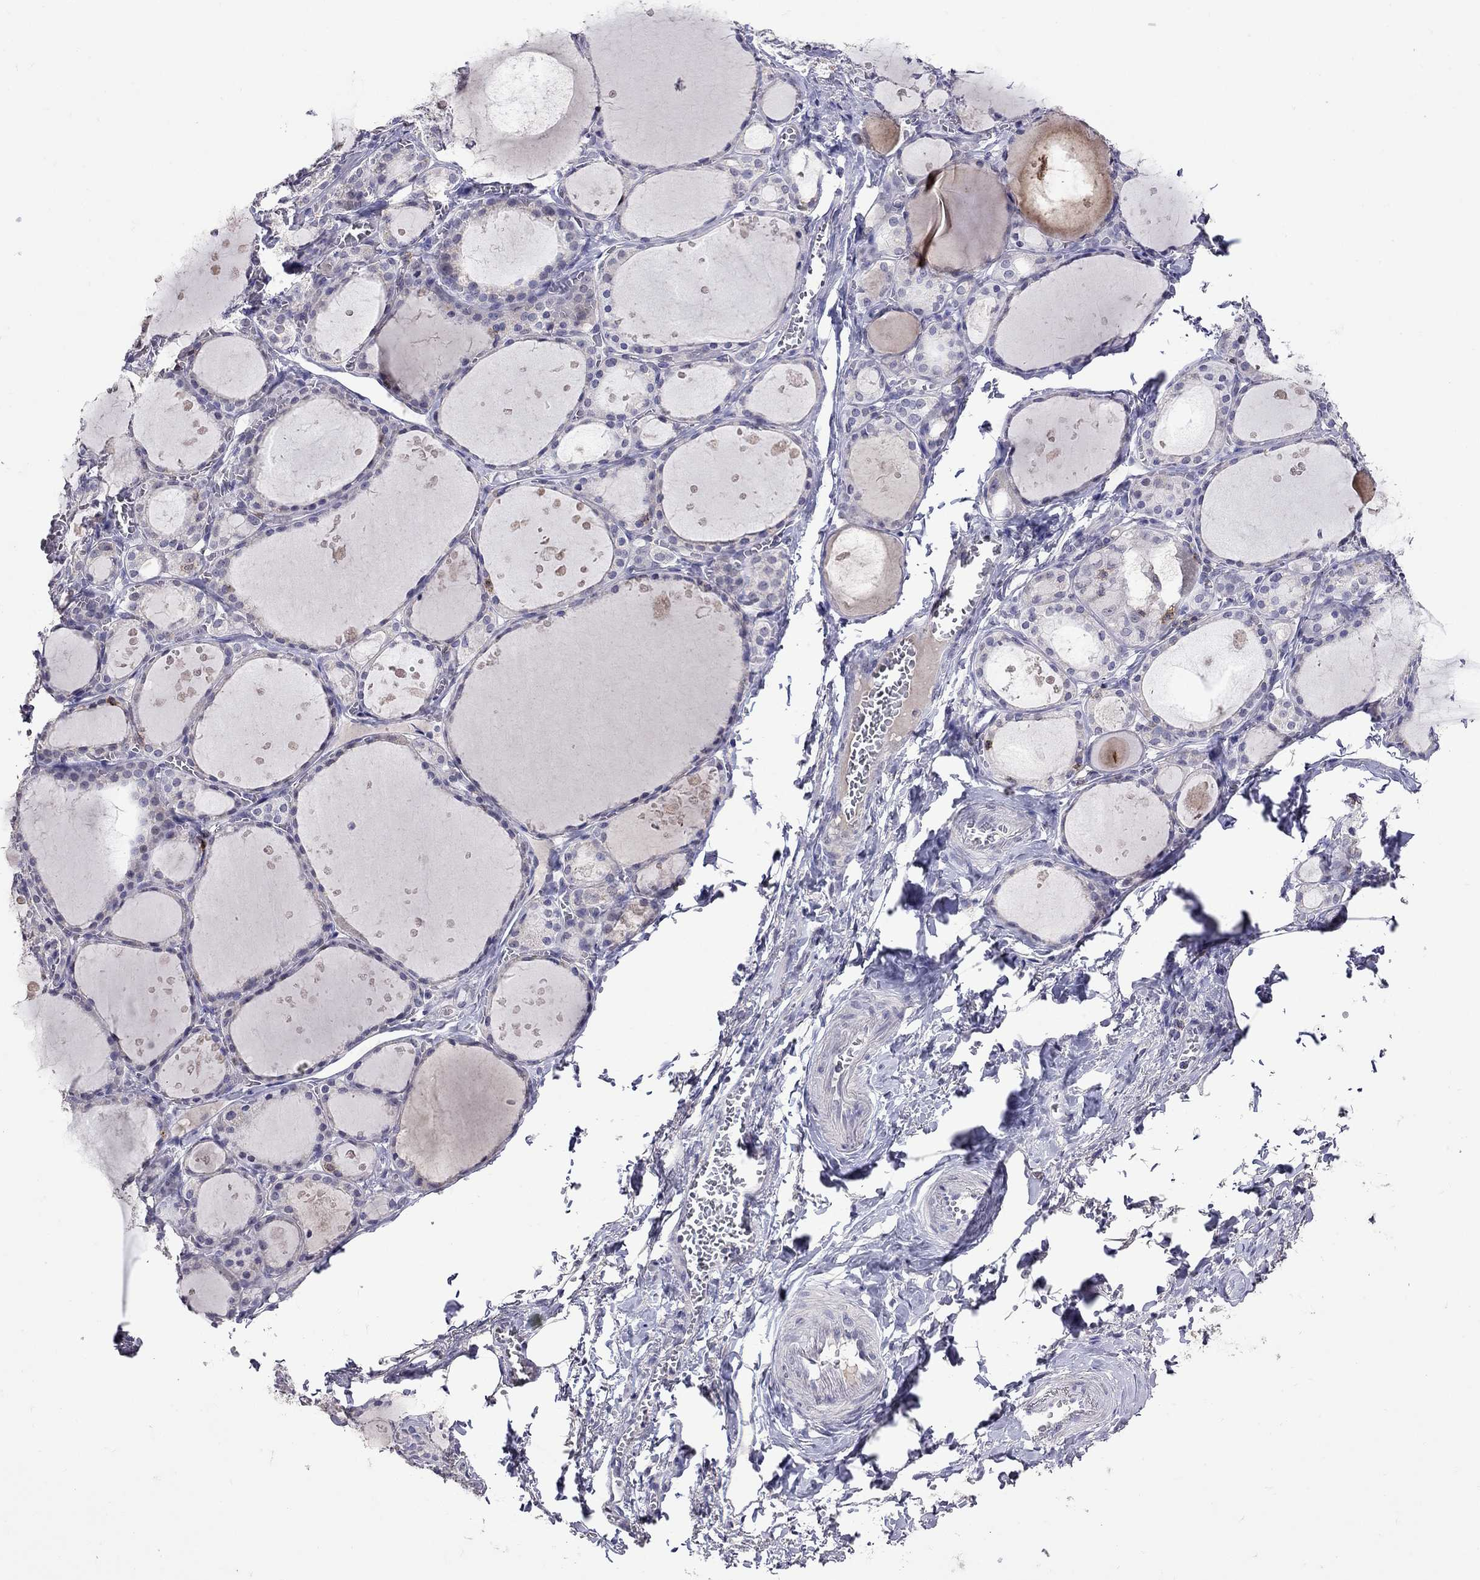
{"staining": {"intensity": "negative", "quantity": "none", "location": "none"}, "tissue": "thyroid gland", "cell_type": "Glandular cells", "image_type": "normal", "snomed": [{"axis": "morphology", "description": "Normal tissue, NOS"}, {"axis": "topography", "description": "Thyroid gland"}], "caption": "Thyroid gland was stained to show a protein in brown. There is no significant positivity in glandular cells. (Immunohistochemistry, brightfield microscopy, high magnification).", "gene": "CD8B", "patient": {"sex": "male", "age": 68}}